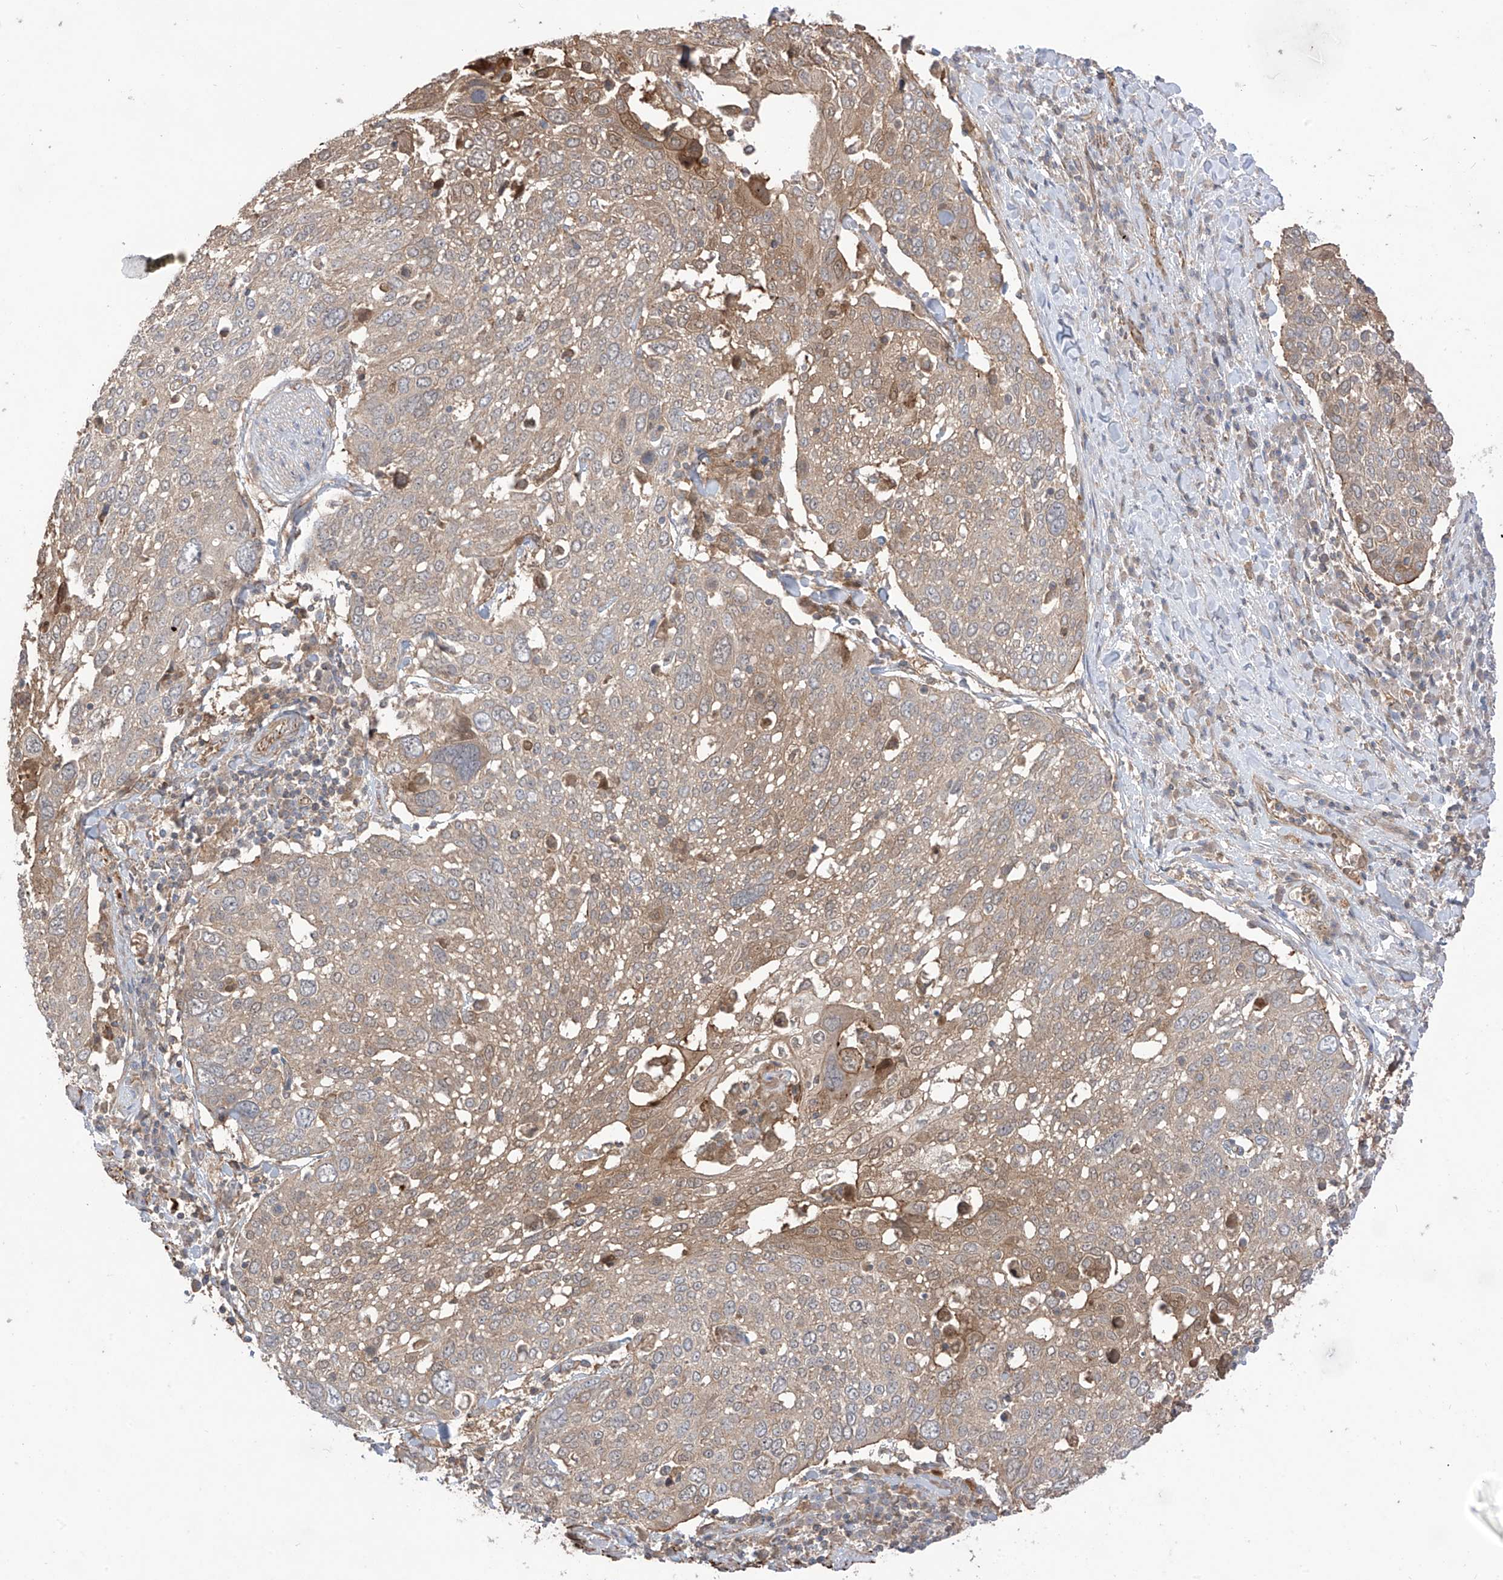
{"staining": {"intensity": "moderate", "quantity": "25%-75%", "location": "cytoplasmic/membranous"}, "tissue": "lung cancer", "cell_type": "Tumor cells", "image_type": "cancer", "snomed": [{"axis": "morphology", "description": "Squamous cell carcinoma, NOS"}, {"axis": "topography", "description": "Lung"}], "caption": "Tumor cells display moderate cytoplasmic/membranous positivity in approximately 25%-75% of cells in squamous cell carcinoma (lung). The staining was performed using DAB, with brown indicating positive protein expression. Nuclei are stained blue with hematoxylin.", "gene": "TRMU", "patient": {"sex": "male", "age": 65}}